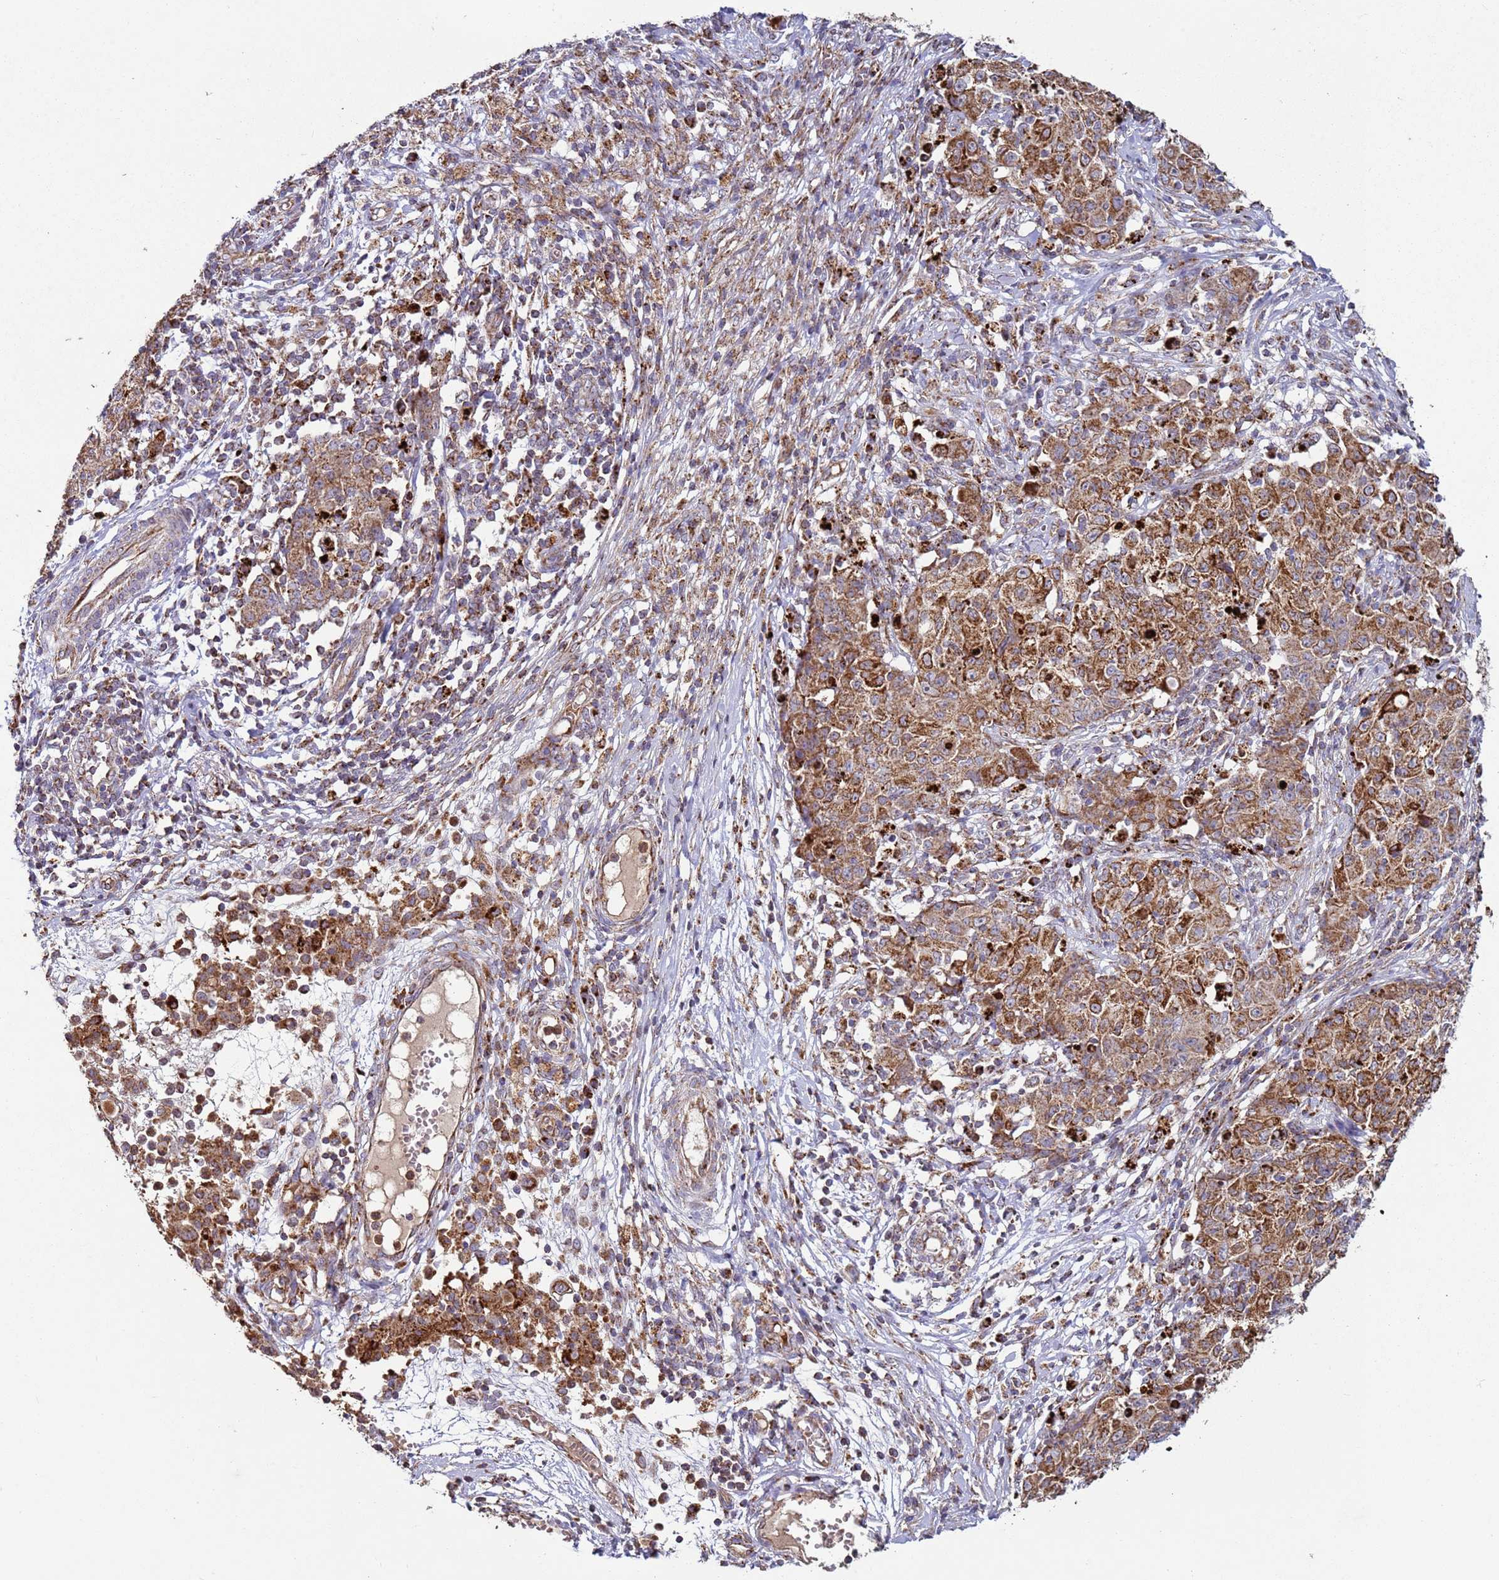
{"staining": {"intensity": "moderate", "quantity": ">75%", "location": "cytoplasmic/membranous"}, "tissue": "ovarian cancer", "cell_type": "Tumor cells", "image_type": "cancer", "snomed": [{"axis": "morphology", "description": "Carcinoma, endometroid"}, {"axis": "topography", "description": "Ovary"}], "caption": "Immunohistochemical staining of ovarian cancer shows medium levels of moderate cytoplasmic/membranous protein staining in approximately >75% of tumor cells.", "gene": "FBXO33", "patient": {"sex": "female", "age": 42}}